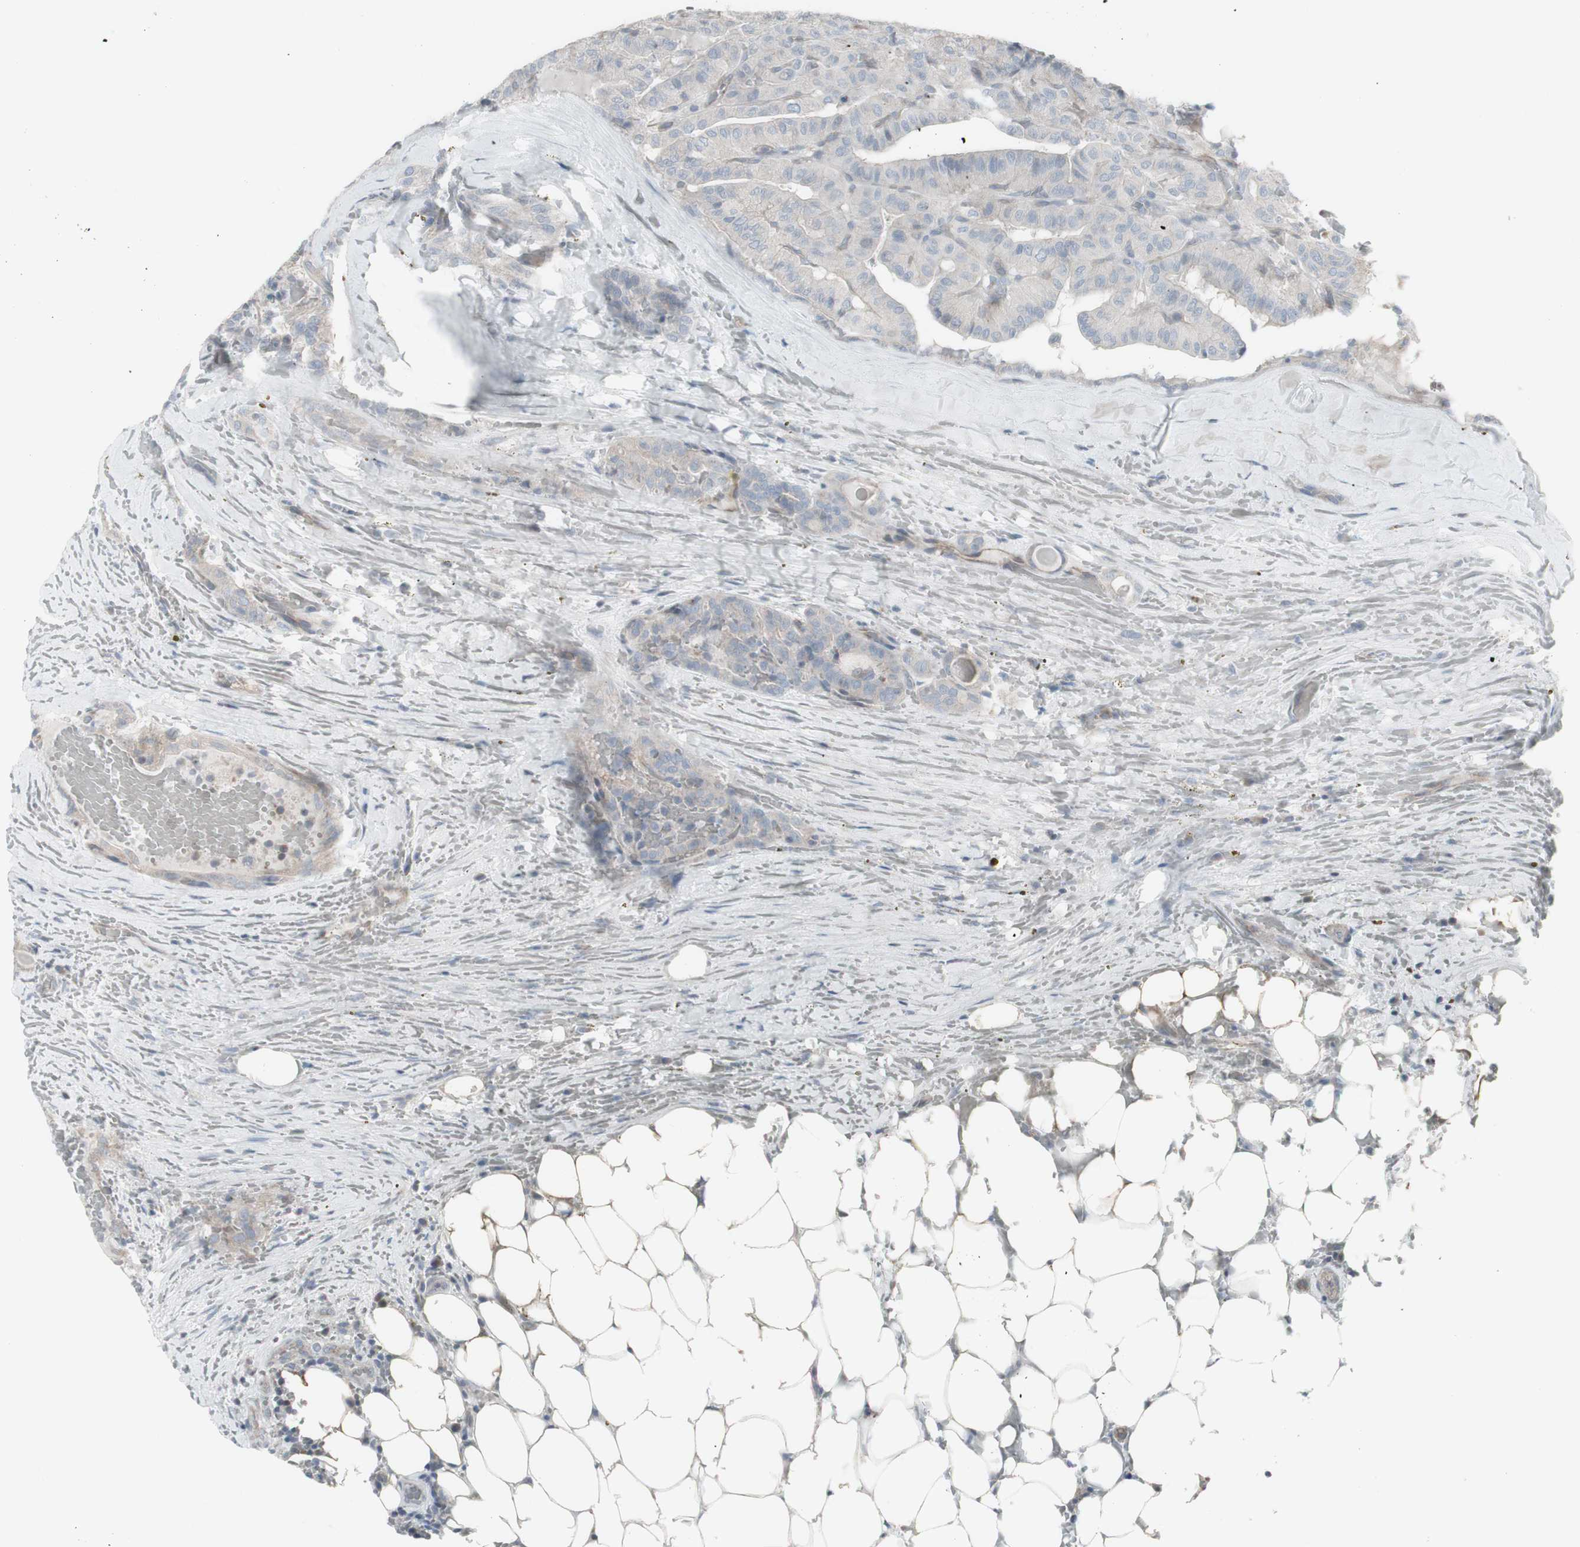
{"staining": {"intensity": "negative", "quantity": "none", "location": "none"}, "tissue": "head and neck cancer", "cell_type": "Tumor cells", "image_type": "cancer", "snomed": [{"axis": "morphology", "description": "Squamous cell carcinoma, NOS"}, {"axis": "topography", "description": "Oral tissue"}, {"axis": "topography", "description": "Head-Neck"}], "caption": "Image shows no significant protein expression in tumor cells of head and neck cancer (squamous cell carcinoma). (Immunohistochemistry (ihc), brightfield microscopy, high magnification).", "gene": "GALNT6", "patient": {"sex": "female", "age": 50}}